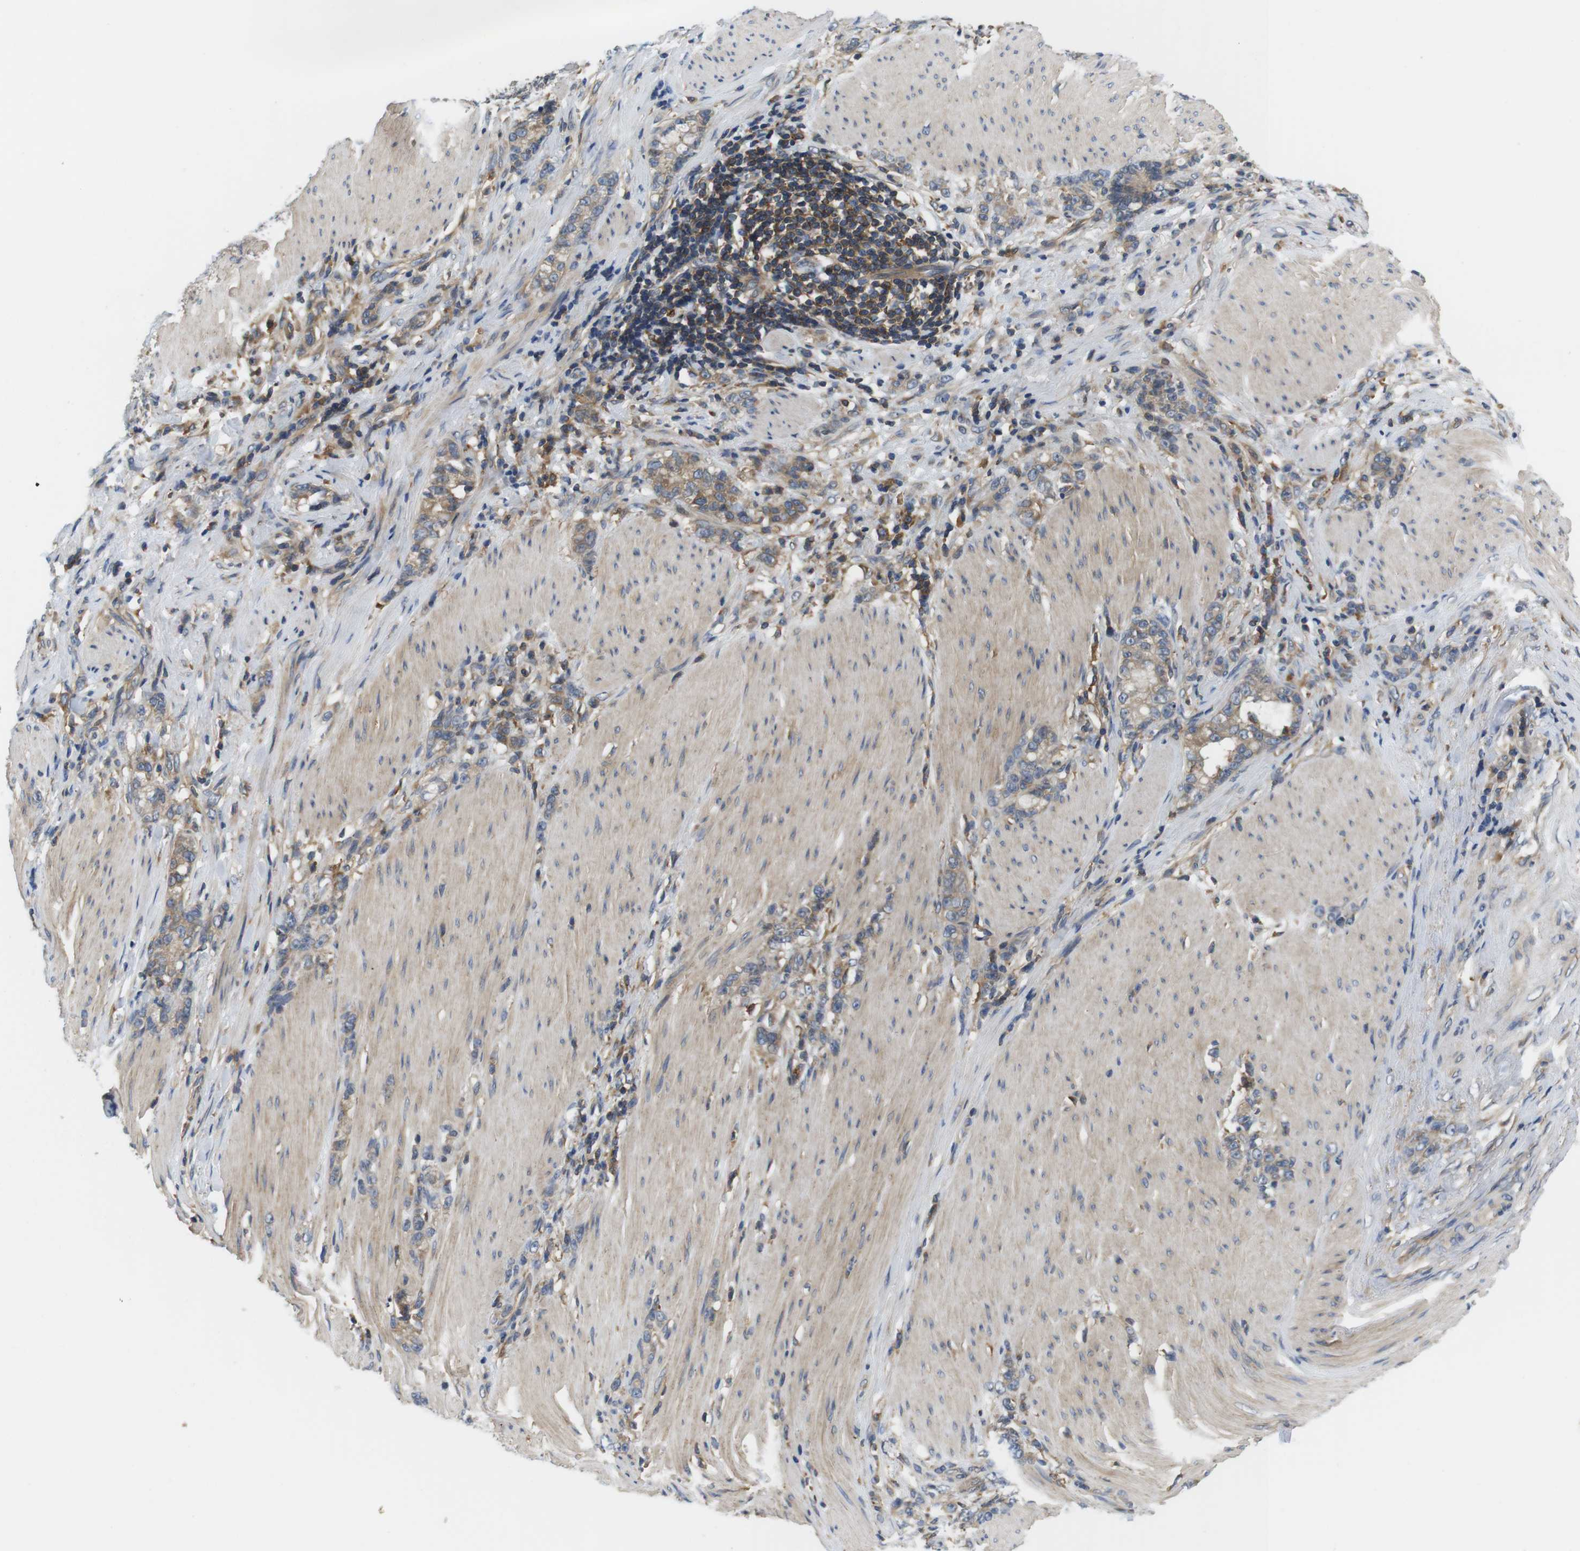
{"staining": {"intensity": "moderate", "quantity": ">75%", "location": "cytoplasmic/membranous"}, "tissue": "stomach cancer", "cell_type": "Tumor cells", "image_type": "cancer", "snomed": [{"axis": "morphology", "description": "Adenocarcinoma, NOS"}, {"axis": "topography", "description": "Stomach, lower"}], "caption": "Immunohistochemical staining of human stomach adenocarcinoma exhibits moderate cytoplasmic/membranous protein staining in approximately >75% of tumor cells.", "gene": "HERPUD2", "patient": {"sex": "male", "age": 88}}